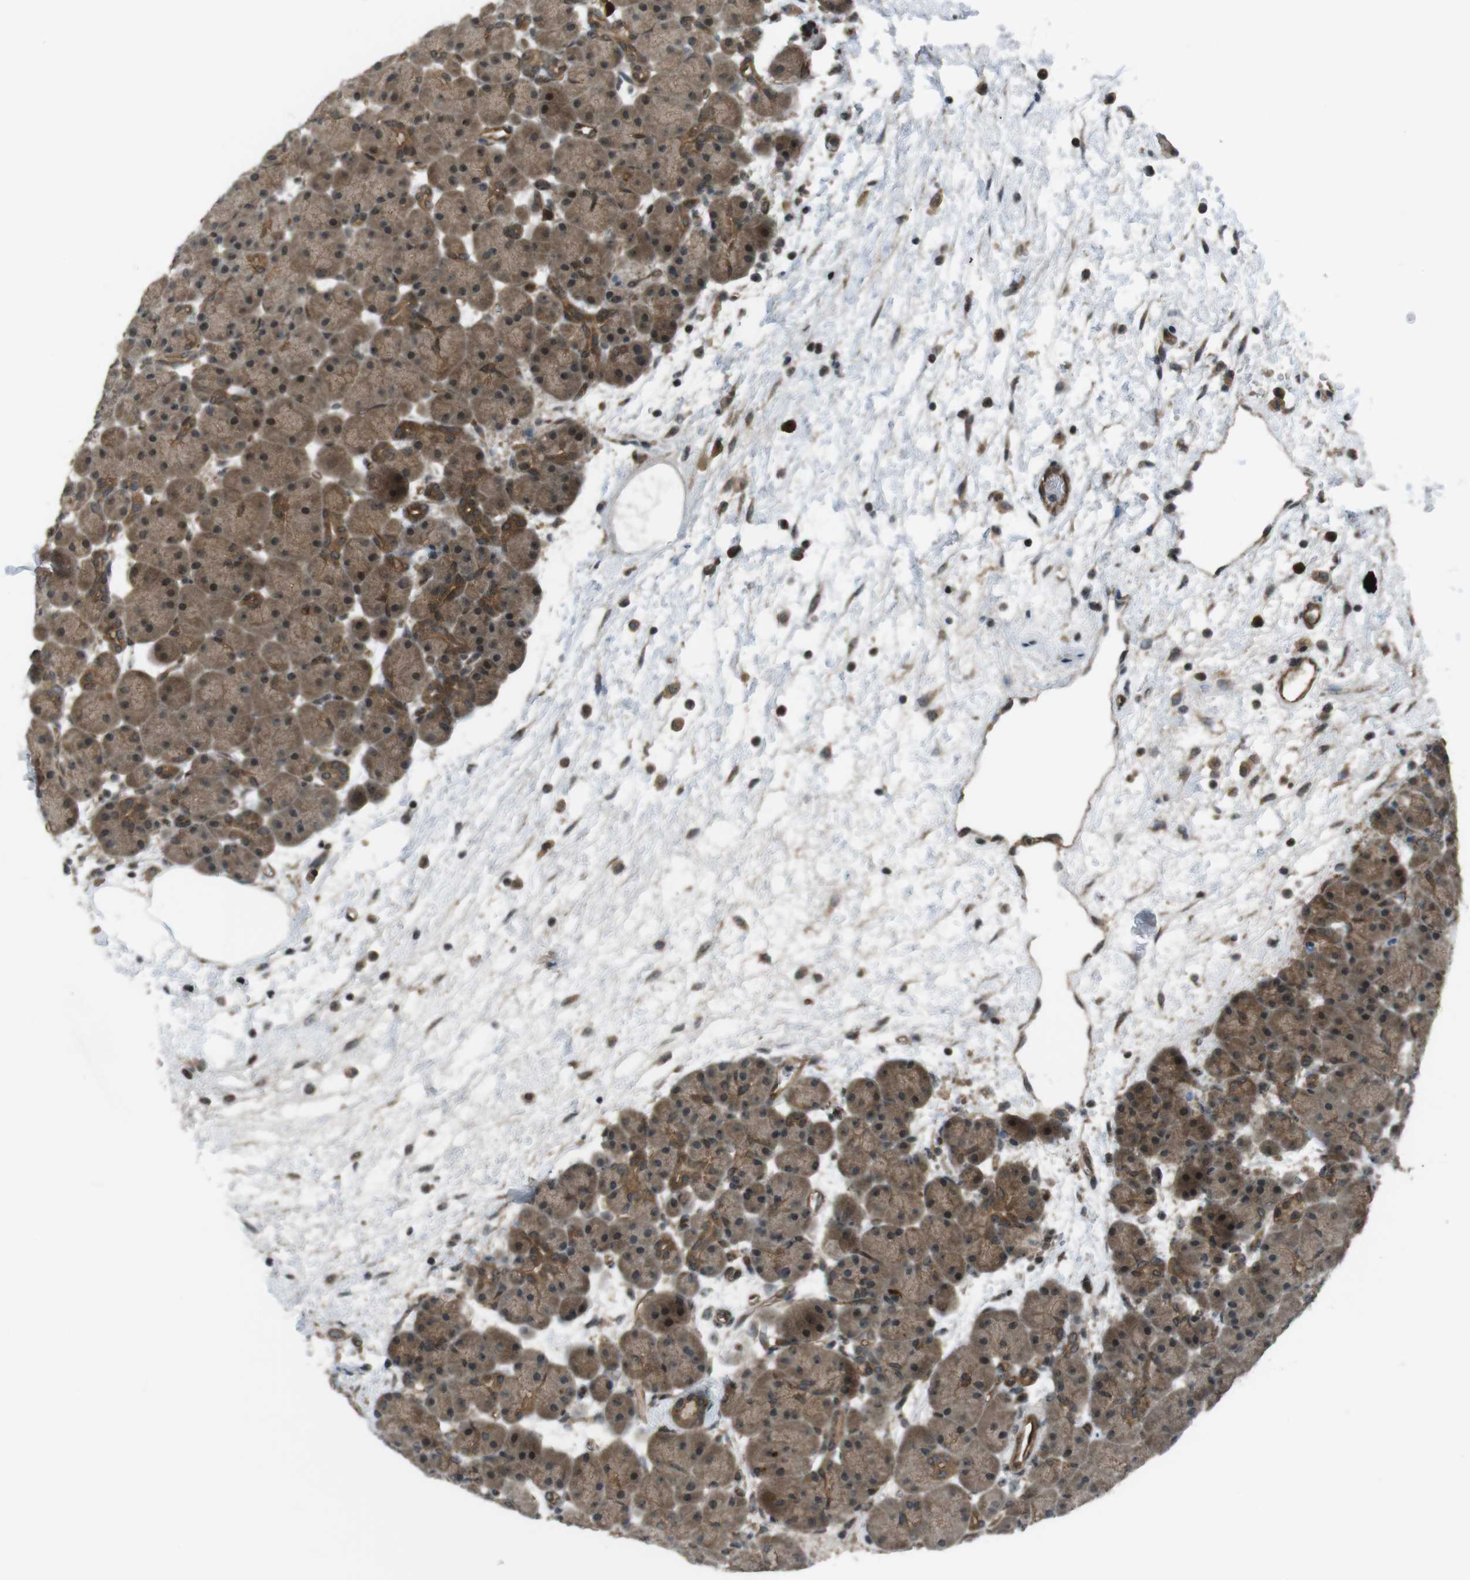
{"staining": {"intensity": "moderate", "quantity": ">75%", "location": "cytoplasmic/membranous,nuclear"}, "tissue": "pancreas", "cell_type": "Exocrine glandular cells", "image_type": "normal", "snomed": [{"axis": "morphology", "description": "Normal tissue, NOS"}, {"axis": "topography", "description": "Pancreas"}], "caption": "Immunohistochemistry (IHC) photomicrograph of unremarkable pancreas stained for a protein (brown), which displays medium levels of moderate cytoplasmic/membranous,nuclear staining in approximately >75% of exocrine glandular cells.", "gene": "TIAM2", "patient": {"sex": "male", "age": 66}}